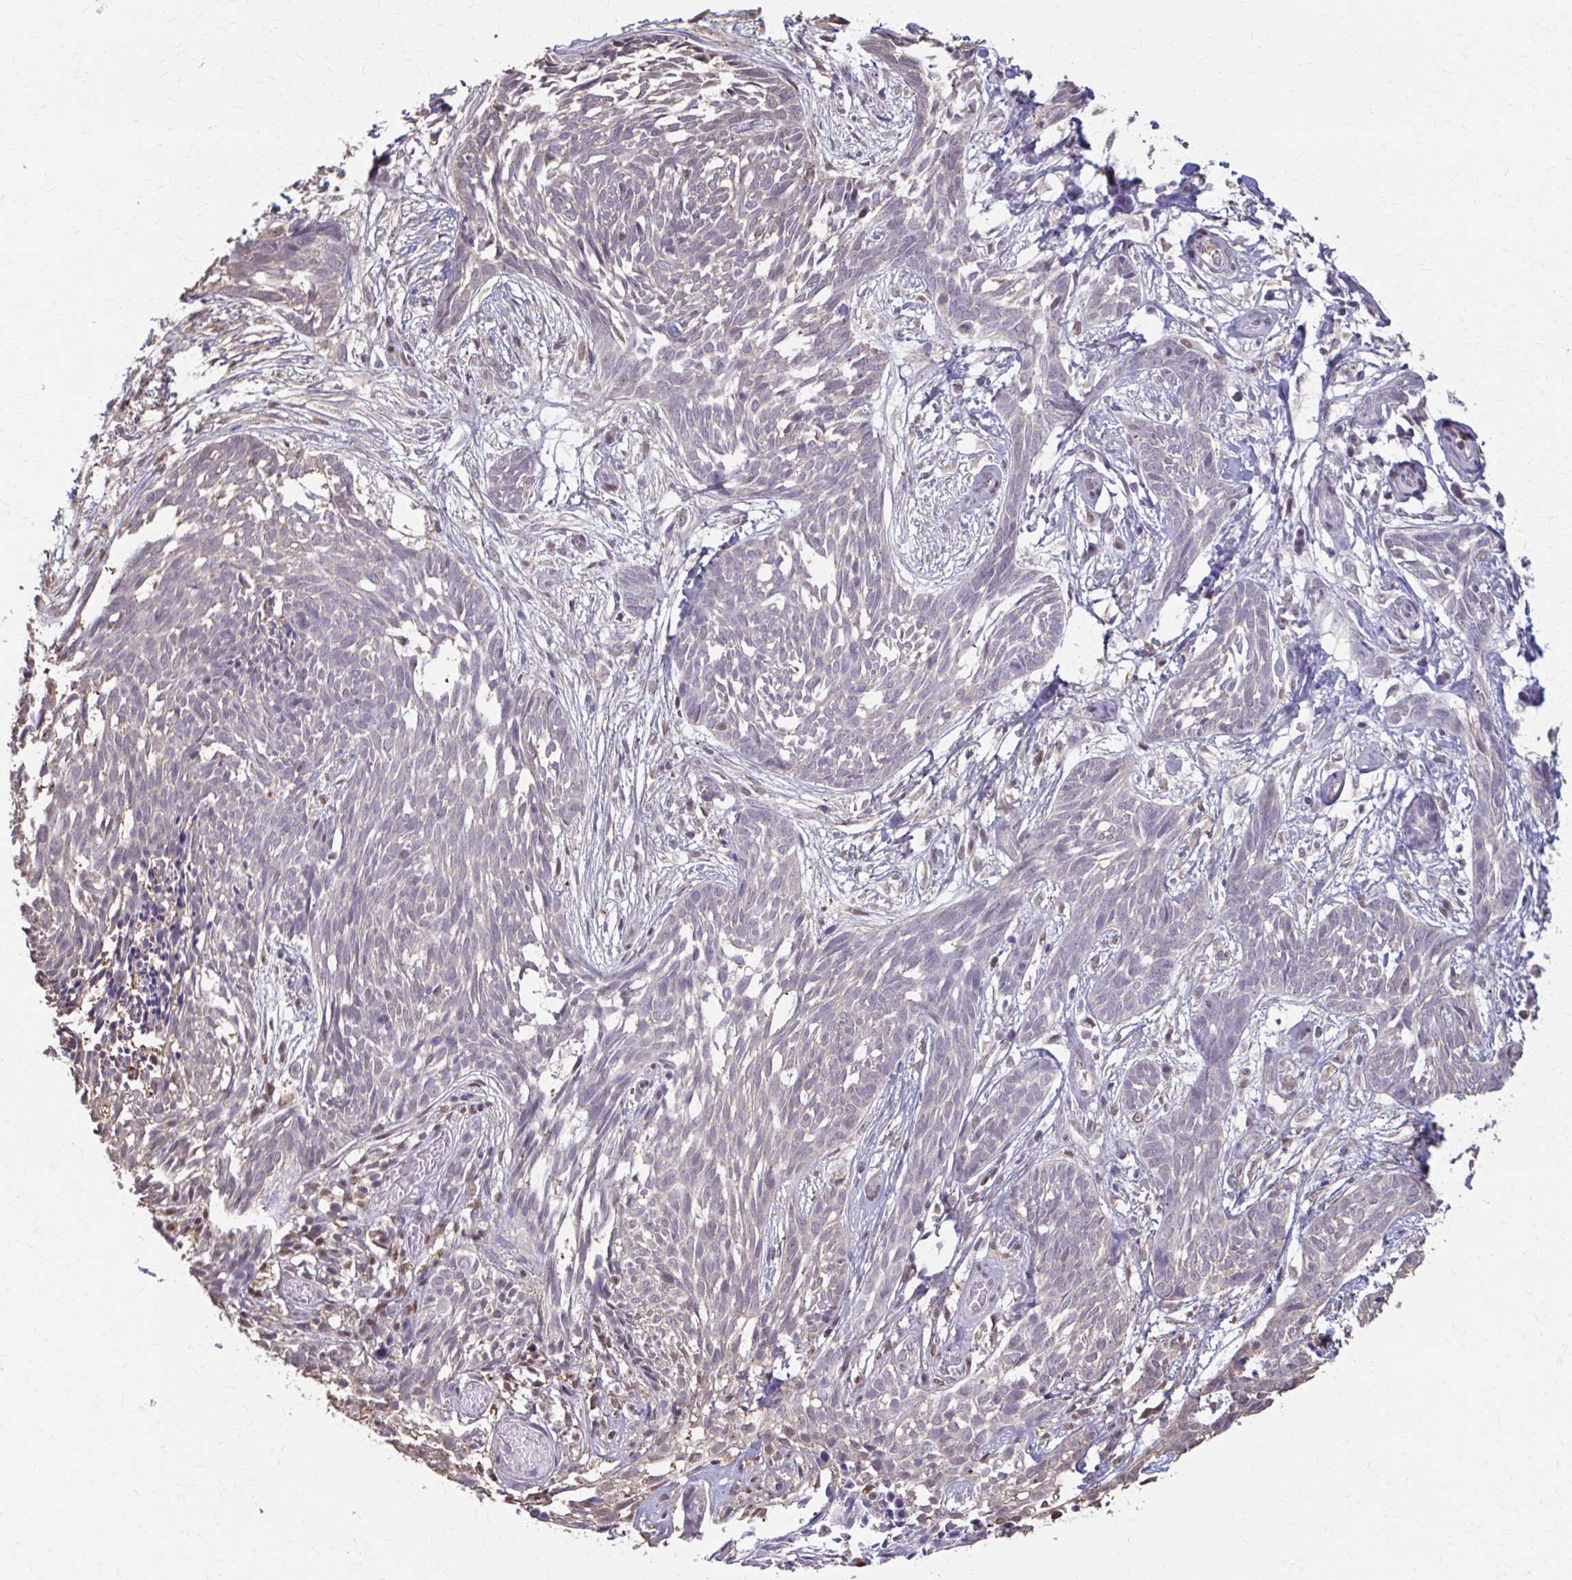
{"staining": {"intensity": "negative", "quantity": "none", "location": "none"}, "tissue": "skin cancer", "cell_type": "Tumor cells", "image_type": "cancer", "snomed": [{"axis": "morphology", "description": "Basal cell carcinoma"}, {"axis": "topography", "description": "Skin"}, {"axis": "topography", "description": "Skin, foot"}], "caption": "DAB (3,3'-diaminobenzidine) immunohistochemical staining of human basal cell carcinoma (skin) reveals no significant staining in tumor cells.", "gene": "ING4", "patient": {"sex": "female", "age": 86}}